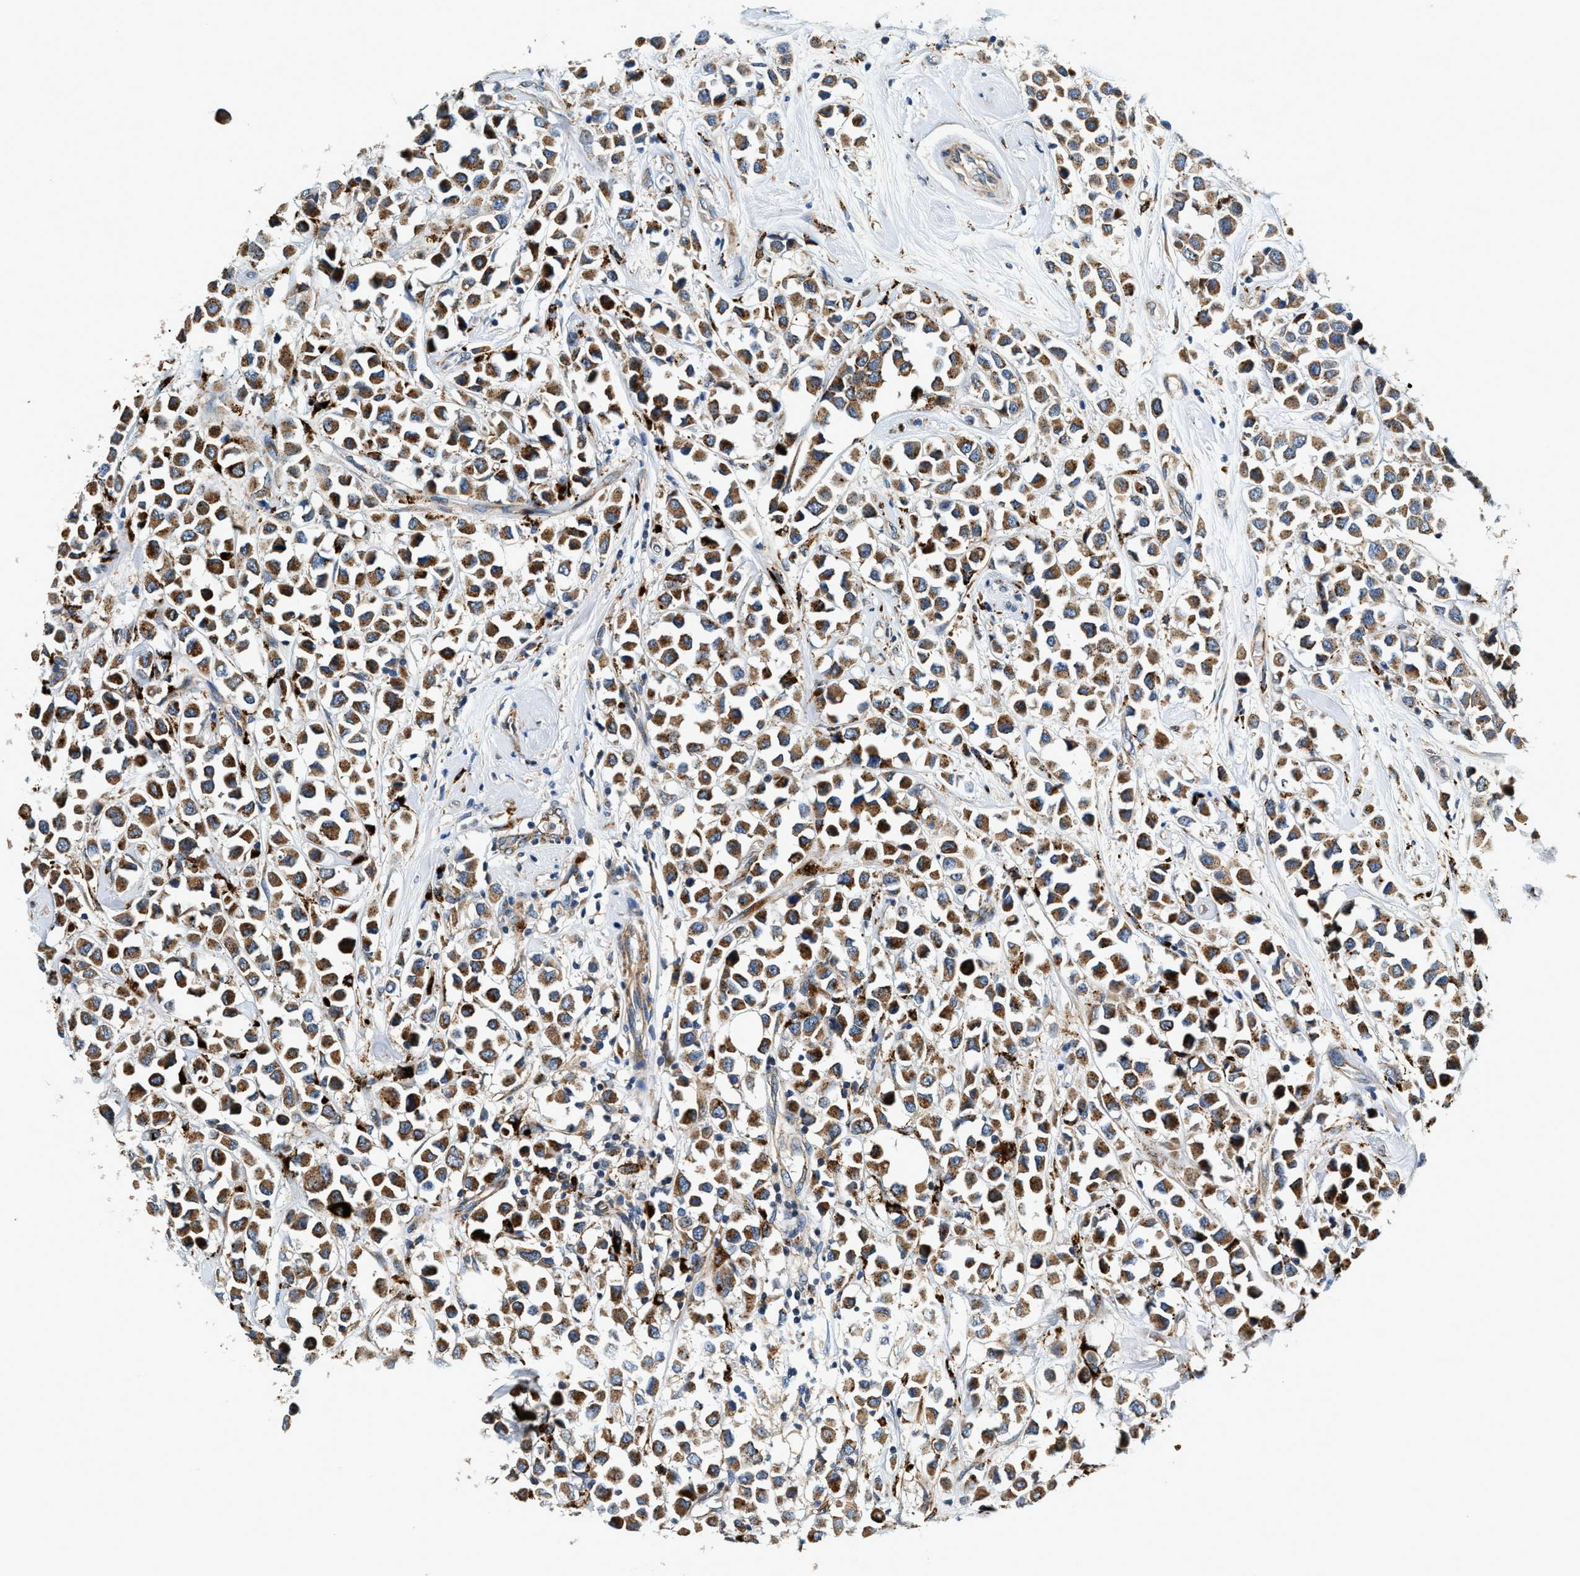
{"staining": {"intensity": "strong", "quantity": ">75%", "location": "cytoplasmic/membranous"}, "tissue": "breast cancer", "cell_type": "Tumor cells", "image_type": "cancer", "snomed": [{"axis": "morphology", "description": "Duct carcinoma"}, {"axis": "topography", "description": "Breast"}], "caption": "Immunohistochemical staining of human breast cancer displays high levels of strong cytoplasmic/membranous staining in approximately >75% of tumor cells.", "gene": "DUSP10", "patient": {"sex": "female", "age": 61}}